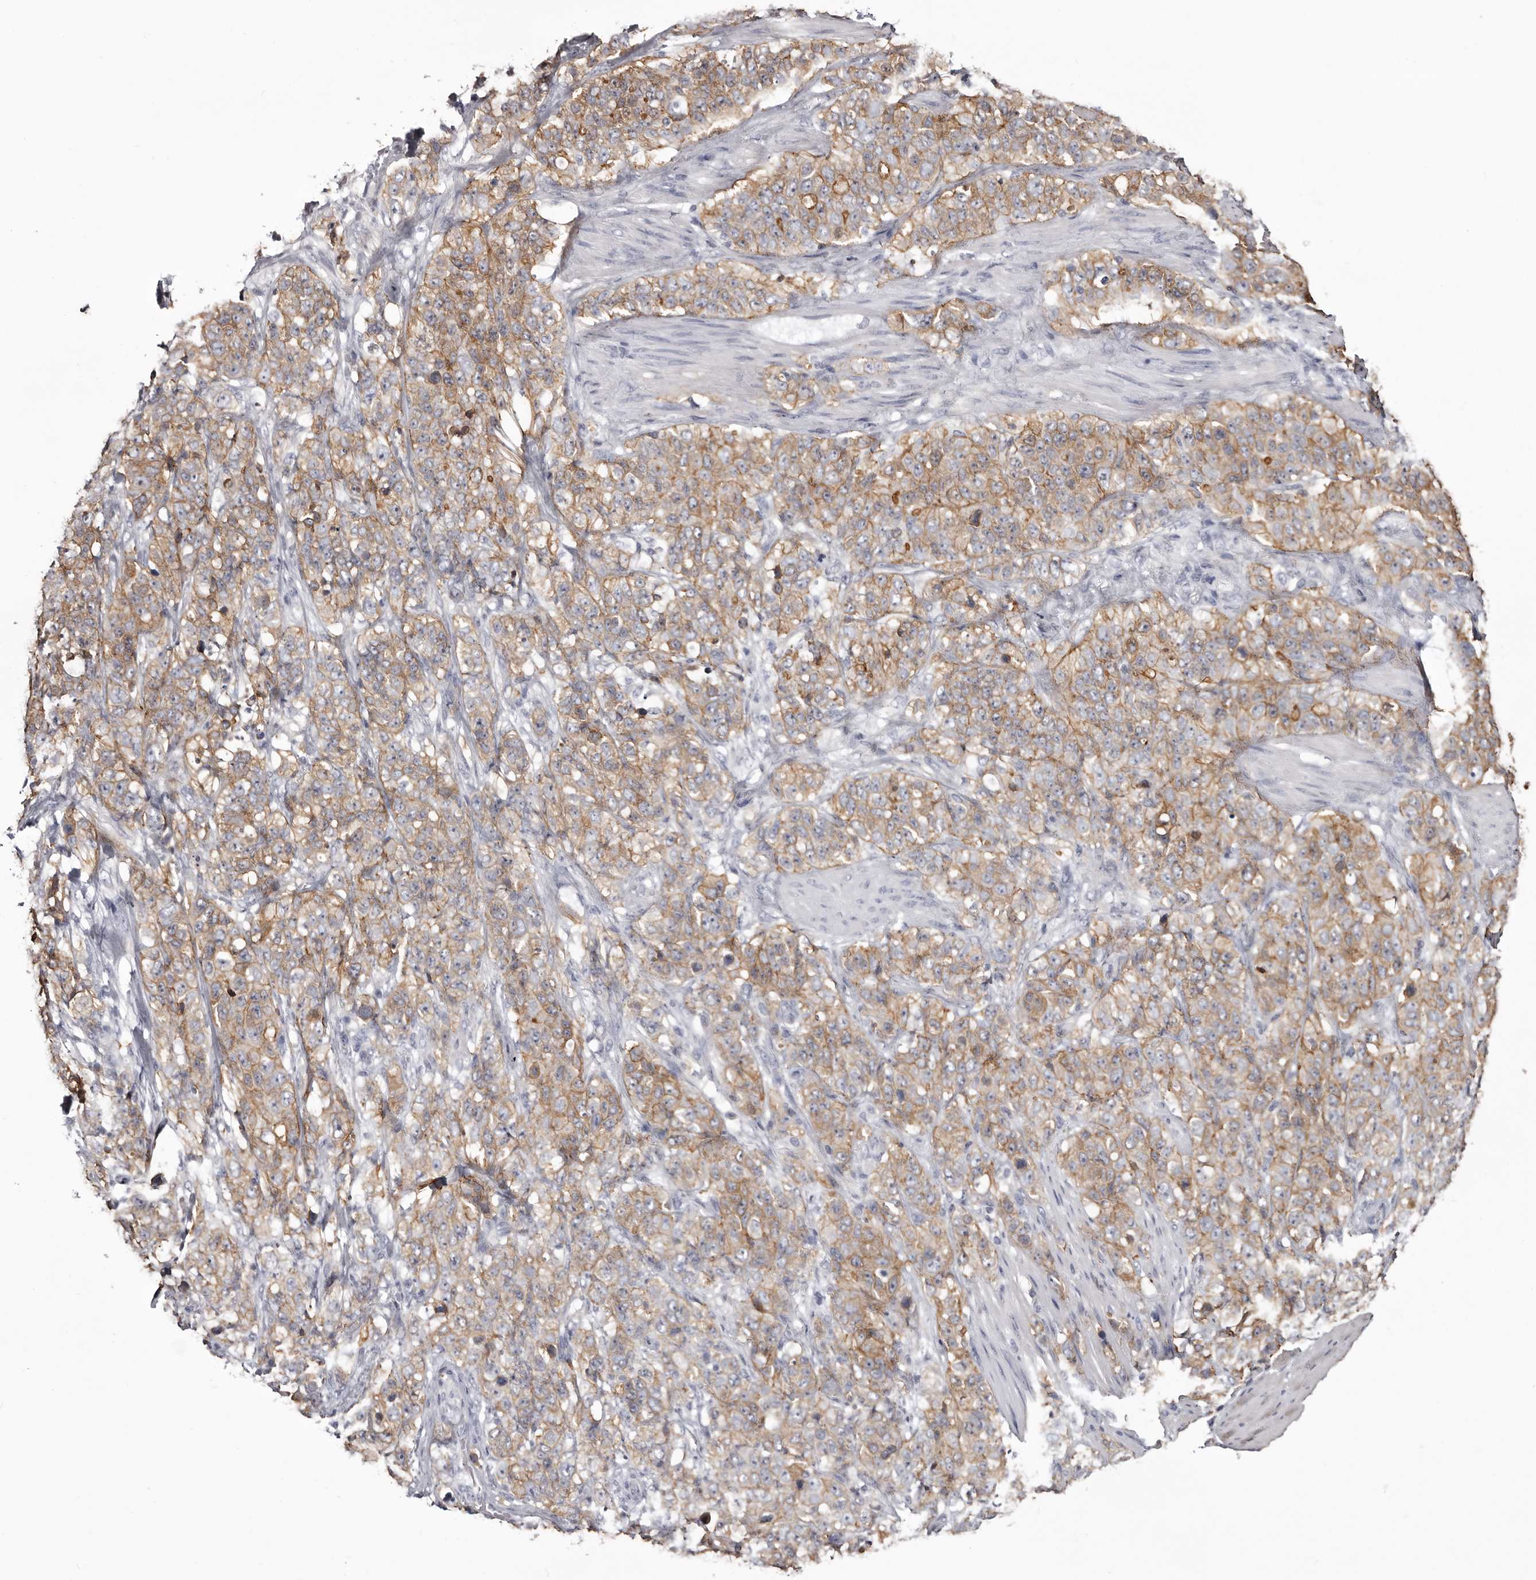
{"staining": {"intensity": "moderate", "quantity": ">75%", "location": "cytoplasmic/membranous"}, "tissue": "stomach cancer", "cell_type": "Tumor cells", "image_type": "cancer", "snomed": [{"axis": "morphology", "description": "Adenocarcinoma, NOS"}, {"axis": "topography", "description": "Stomach"}], "caption": "This photomicrograph exhibits immunohistochemistry staining of human adenocarcinoma (stomach), with medium moderate cytoplasmic/membranous staining in about >75% of tumor cells.", "gene": "LAD1", "patient": {"sex": "male", "age": 48}}